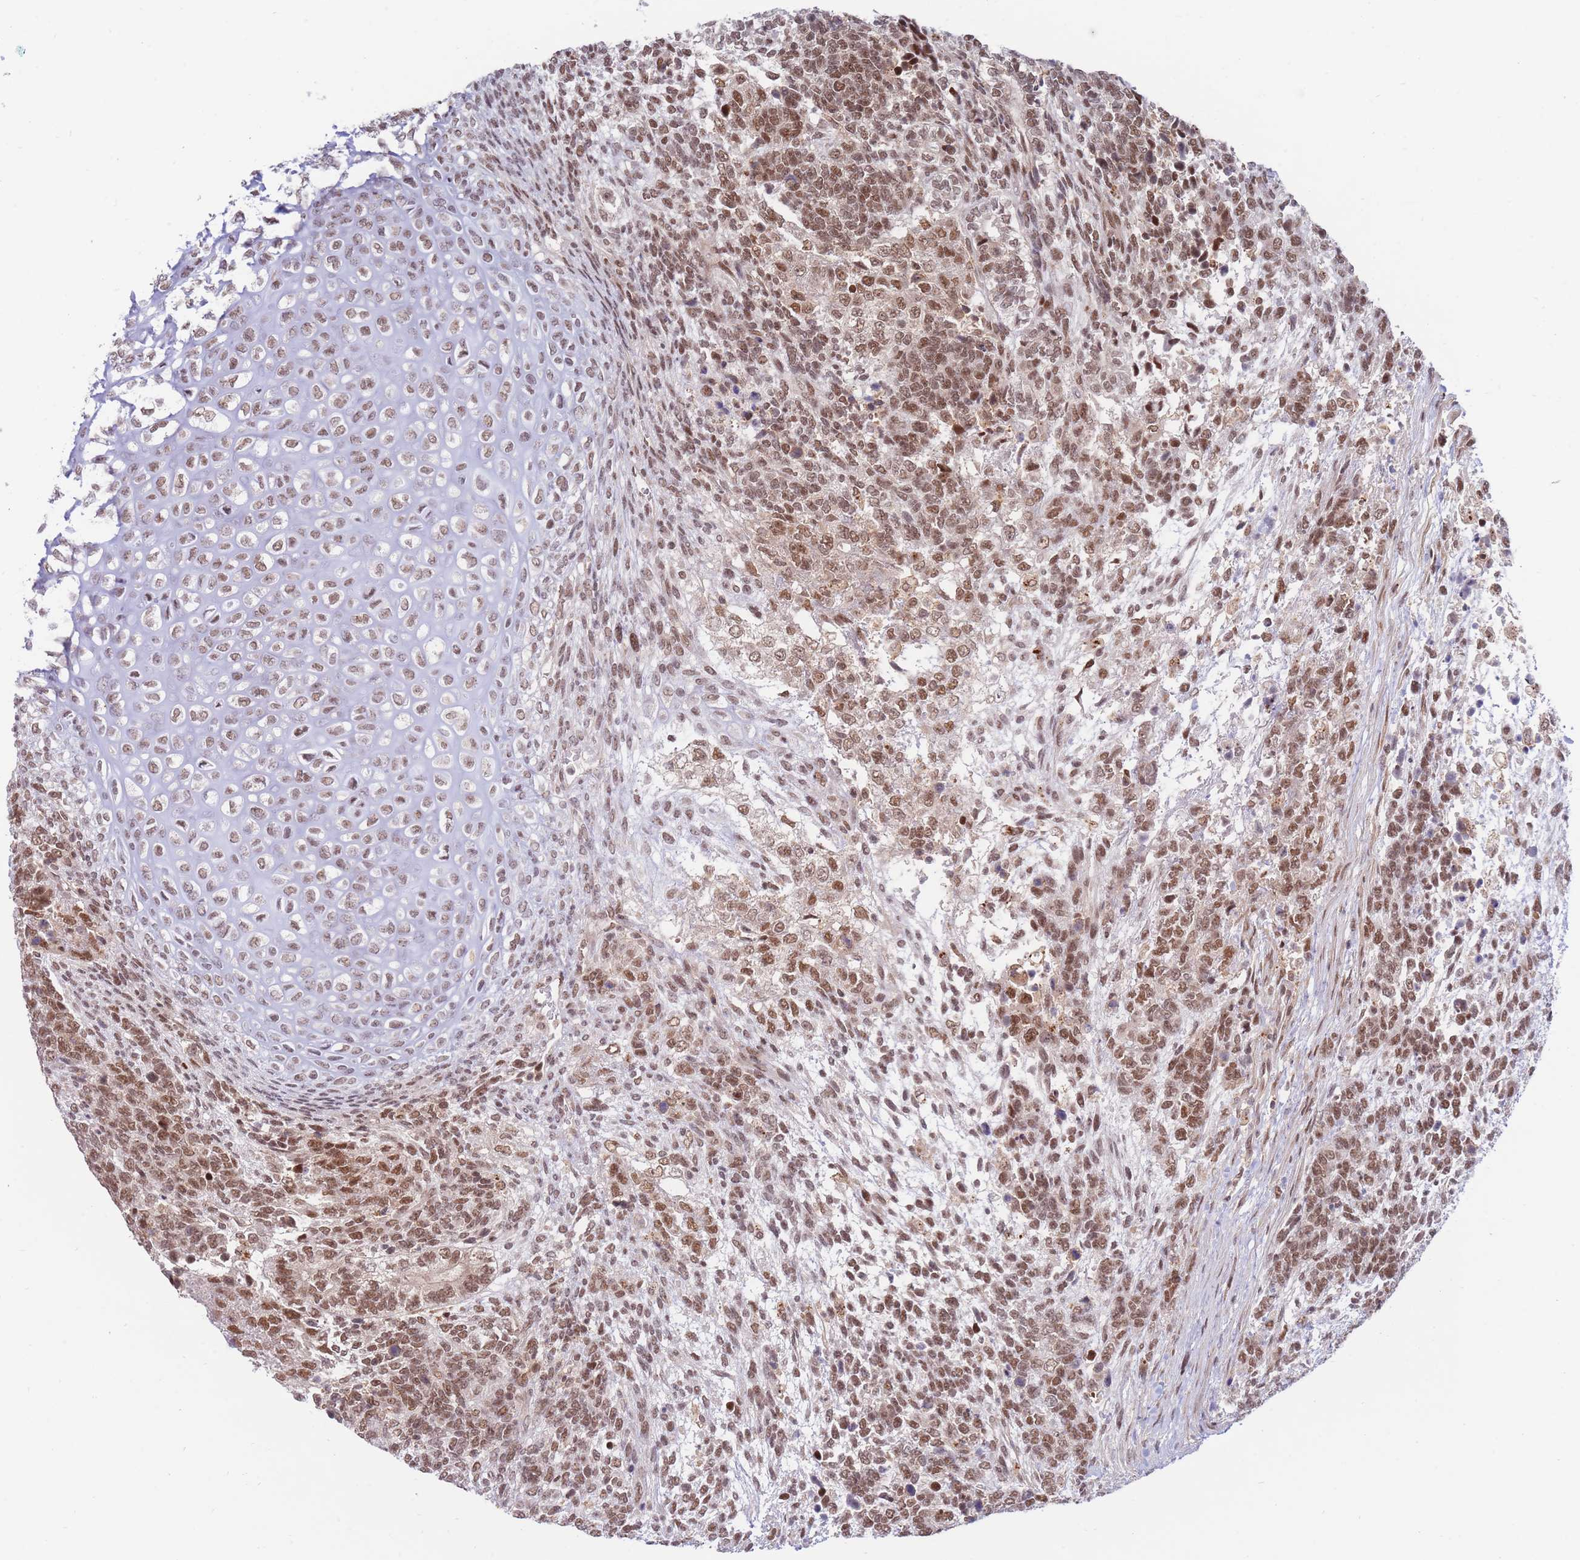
{"staining": {"intensity": "moderate", "quantity": ">75%", "location": "cytoplasmic/membranous,nuclear"}, "tissue": "testis cancer", "cell_type": "Tumor cells", "image_type": "cancer", "snomed": [{"axis": "morphology", "description": "Carcinoma, Embryonal, NOS"}, {"axis": "topography", "description": "Testis"}], "caption": "Moderate cytoplasmic/membranous and nuclear positivity for a protein is present in approximately >75% of tumor cells of testis embryonal carcinoma using immunohistochemistry.", "gene": "BOD1L1", "patient": {"sex": "male", "age": 23}}